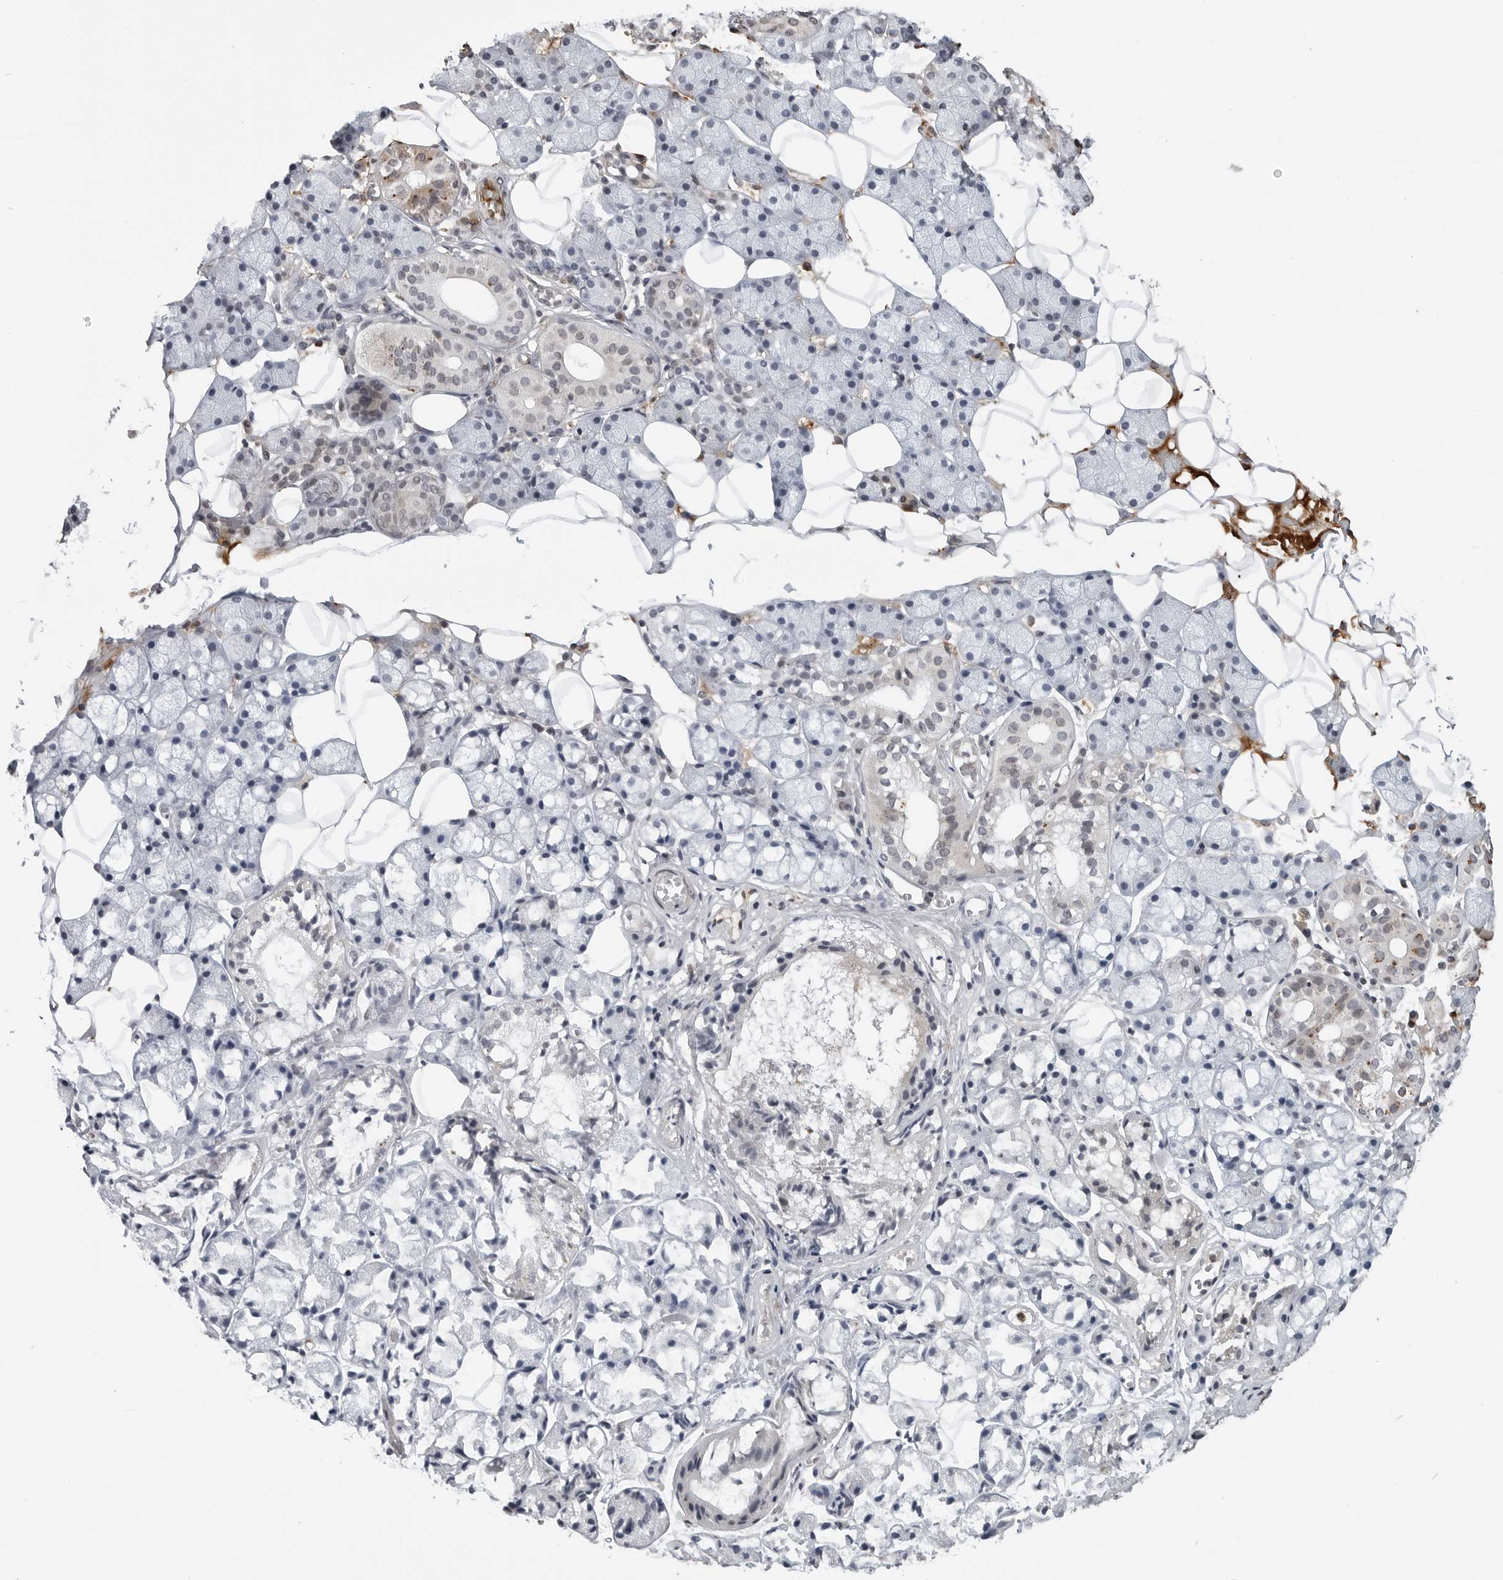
{"staining": {"intensity": "strong", "quantity": "<25%", "location": "cytoplasmic/membranous"}, "tissue": "salivary gland", "cell_type": "Glandular cells", "image_type": "normal", "snomed": [{"axis": "morphology", "description": "Normal tissue, NOS"}, {"axis": "topography", "description": "Salivary gland"}], "caption": "An immunohistochemistry (IHC) image of unremarkable tissue is shown. Protein staining in brown labels strong cytoplasmic/membranous positivity in salivary gland within glandular cells.", "gene": "CXCR5", "patient": {"sex": "female", "age": 33}}